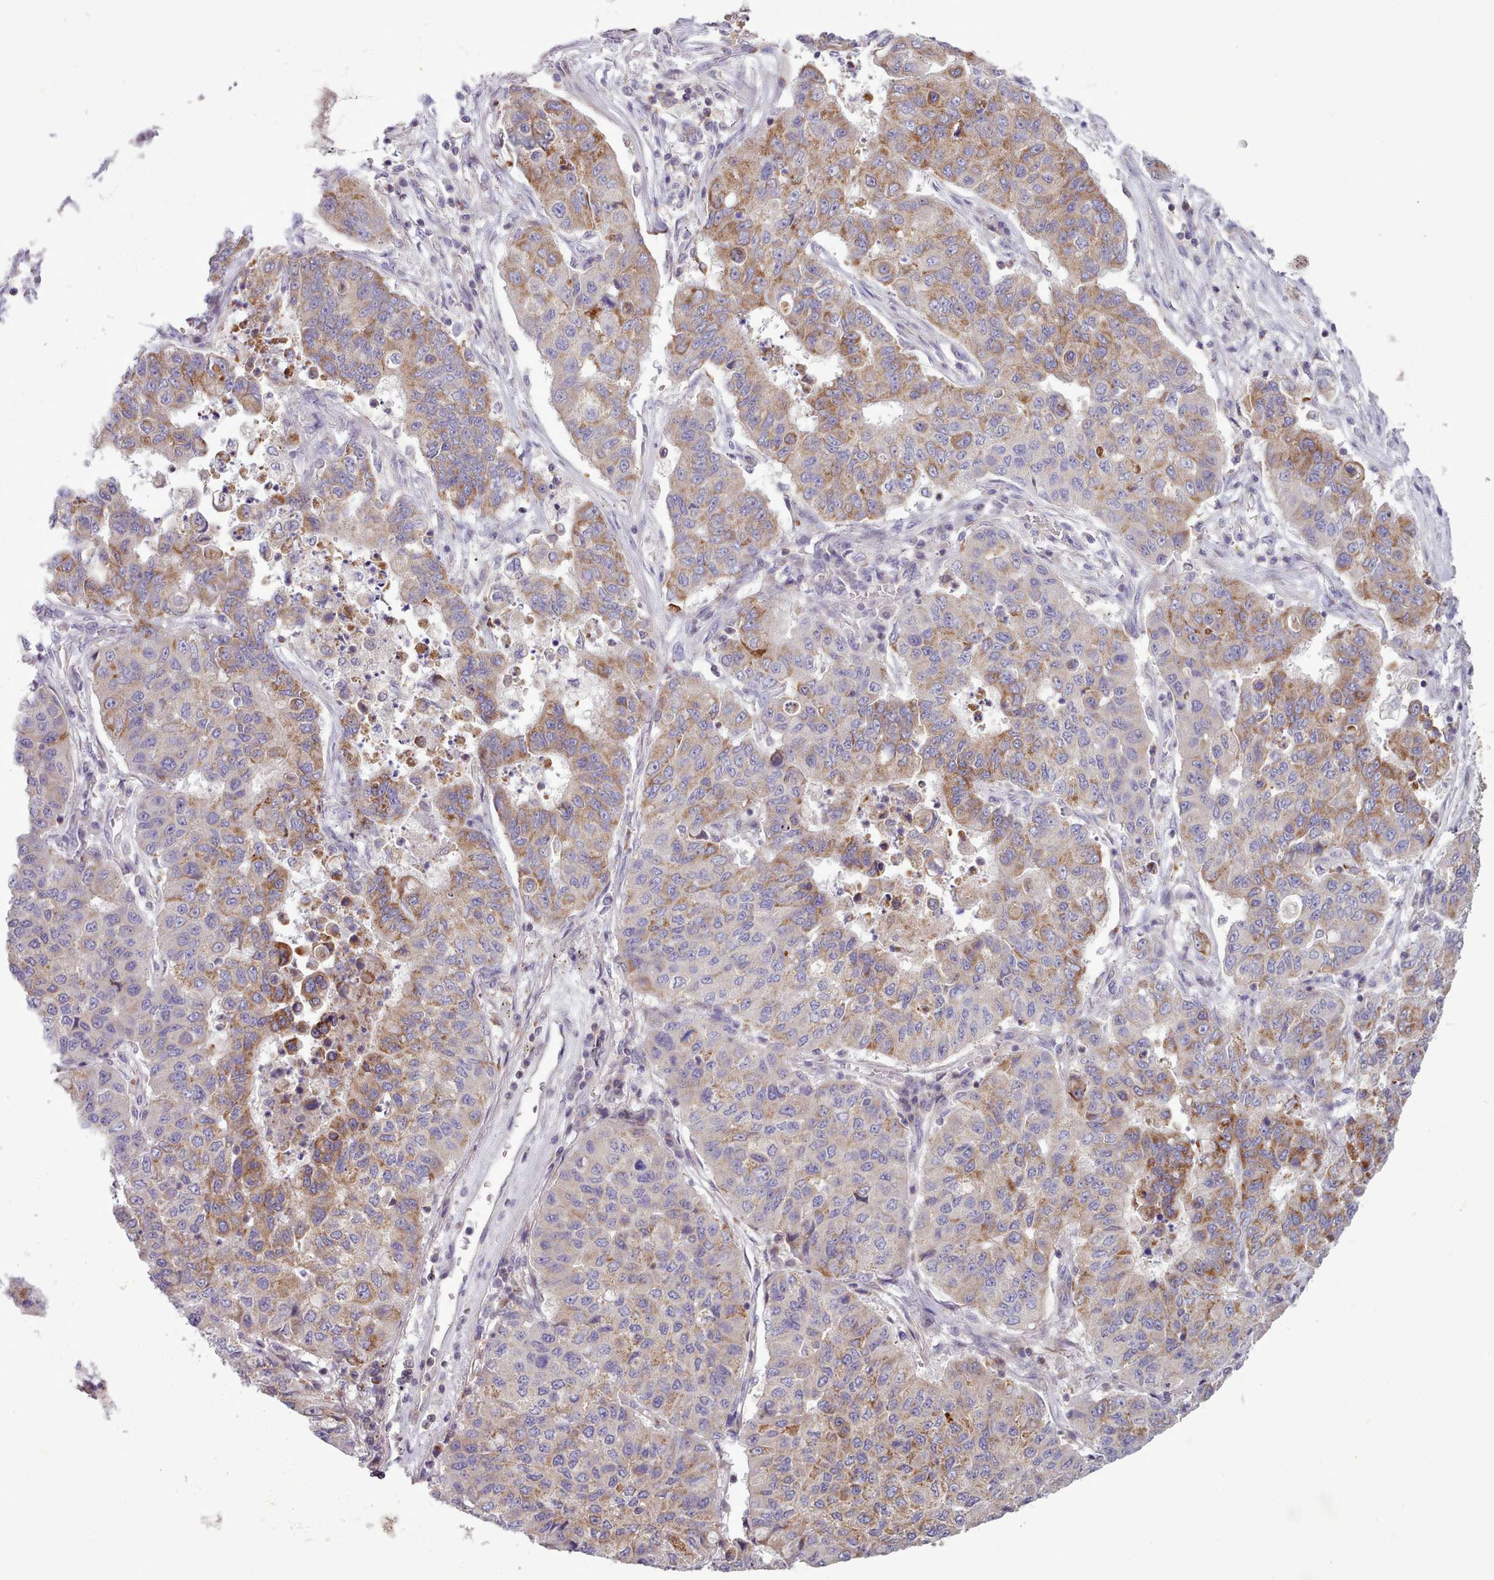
{"staining": {"intensity": "moderate", "quantity": "25%-75%", "location": "cytoplasmic/membranous"}, "tissue": "lung cancer", "cell_type": "Tumor cells", "image_type": "cancer", "snomed": [{"axis": "morphology", "description": "Squamous cell carcinoma, NOS"}, {"axis": "topography", "description": "Lung"}], "caption": "Immunohistochemistry of human lung cancer shows medium levels of moderate cytoplasmic/membranous staining in about 25%-75% of tumor cells.", "gene": "TENT4B", "patient": {"sex": "male", "age": 74}}